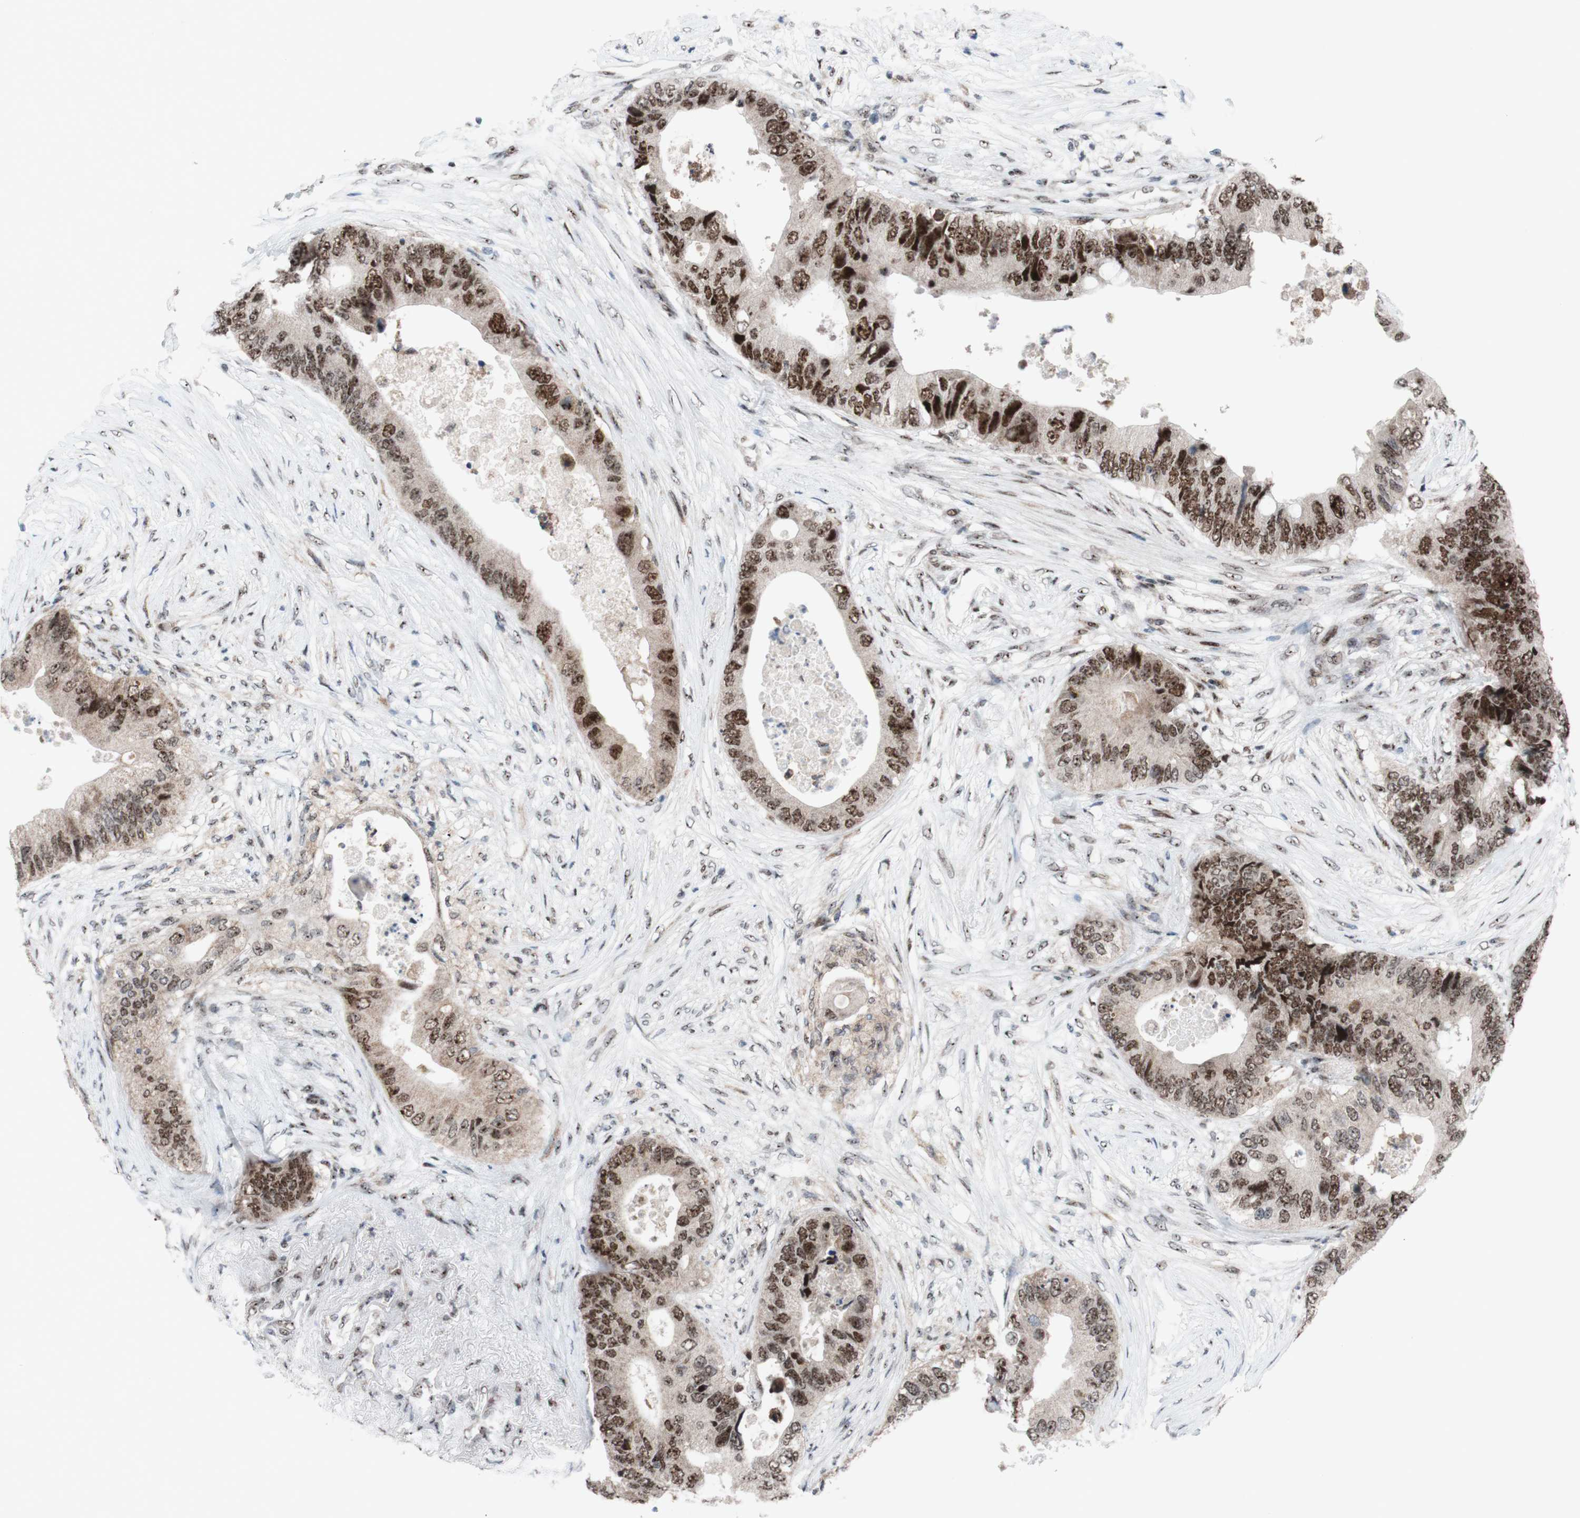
{"staining": {"intensity": "moderate", "quantity": ">75%", "location": "nuclear"}, "tissue": "colorectal cancer", "cell_type": "Tumor cells", "image_type": "cancer", "snomed": [{"axis": "morphology", "description": "Adenocarcinoma, NOS"}, {"axis": "topography", "description": "Colon"}], "caption": "This photomicrograph shows colorectal cancer stained with immunohistochemistry (IHC) to label a protein in brown. The nuclear of tumor cells show moderate positivity for the protein. Nuclei are counter-stained blue.", "gene": "POLR1A", "patient": {"sex": "male", "age": 71}}